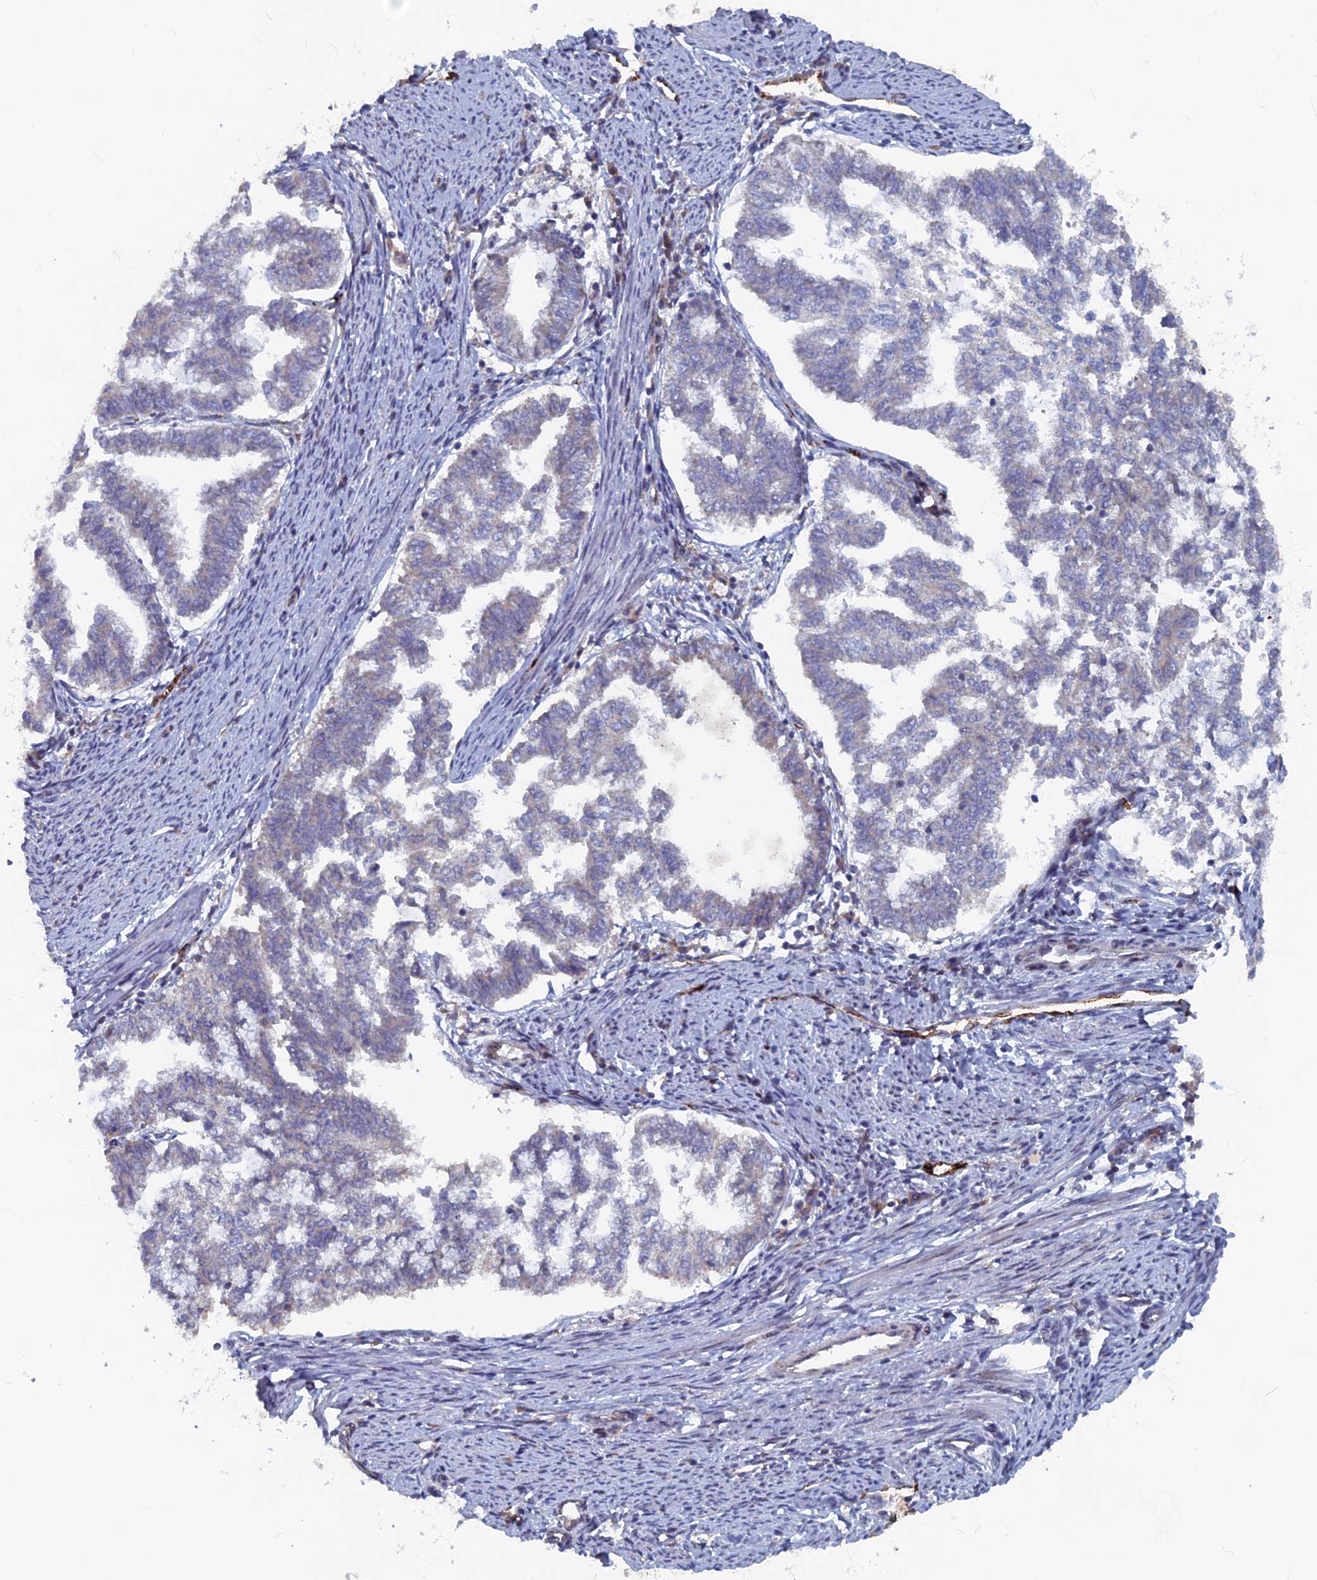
{"staining": {"intensity": "negative", "quantity": "none", "location": "none"}, "tissue": "endometrial cancer", "cell_type": "Tumor cells", "image_type": "cancer", "snomed": [{"axis": "morphology", "description": "Adenocarcinoma, NOS"}, {"axis": "topography", "description": "Endometrium"}], "caption": "Immunohistochemistry micrograph of endometrial adenocarcinoma stained for a protein (brown), which reveals no expression in tumor cells.", "gene": "SH3D21", "patient": {"sex": "female", "age": 79}}